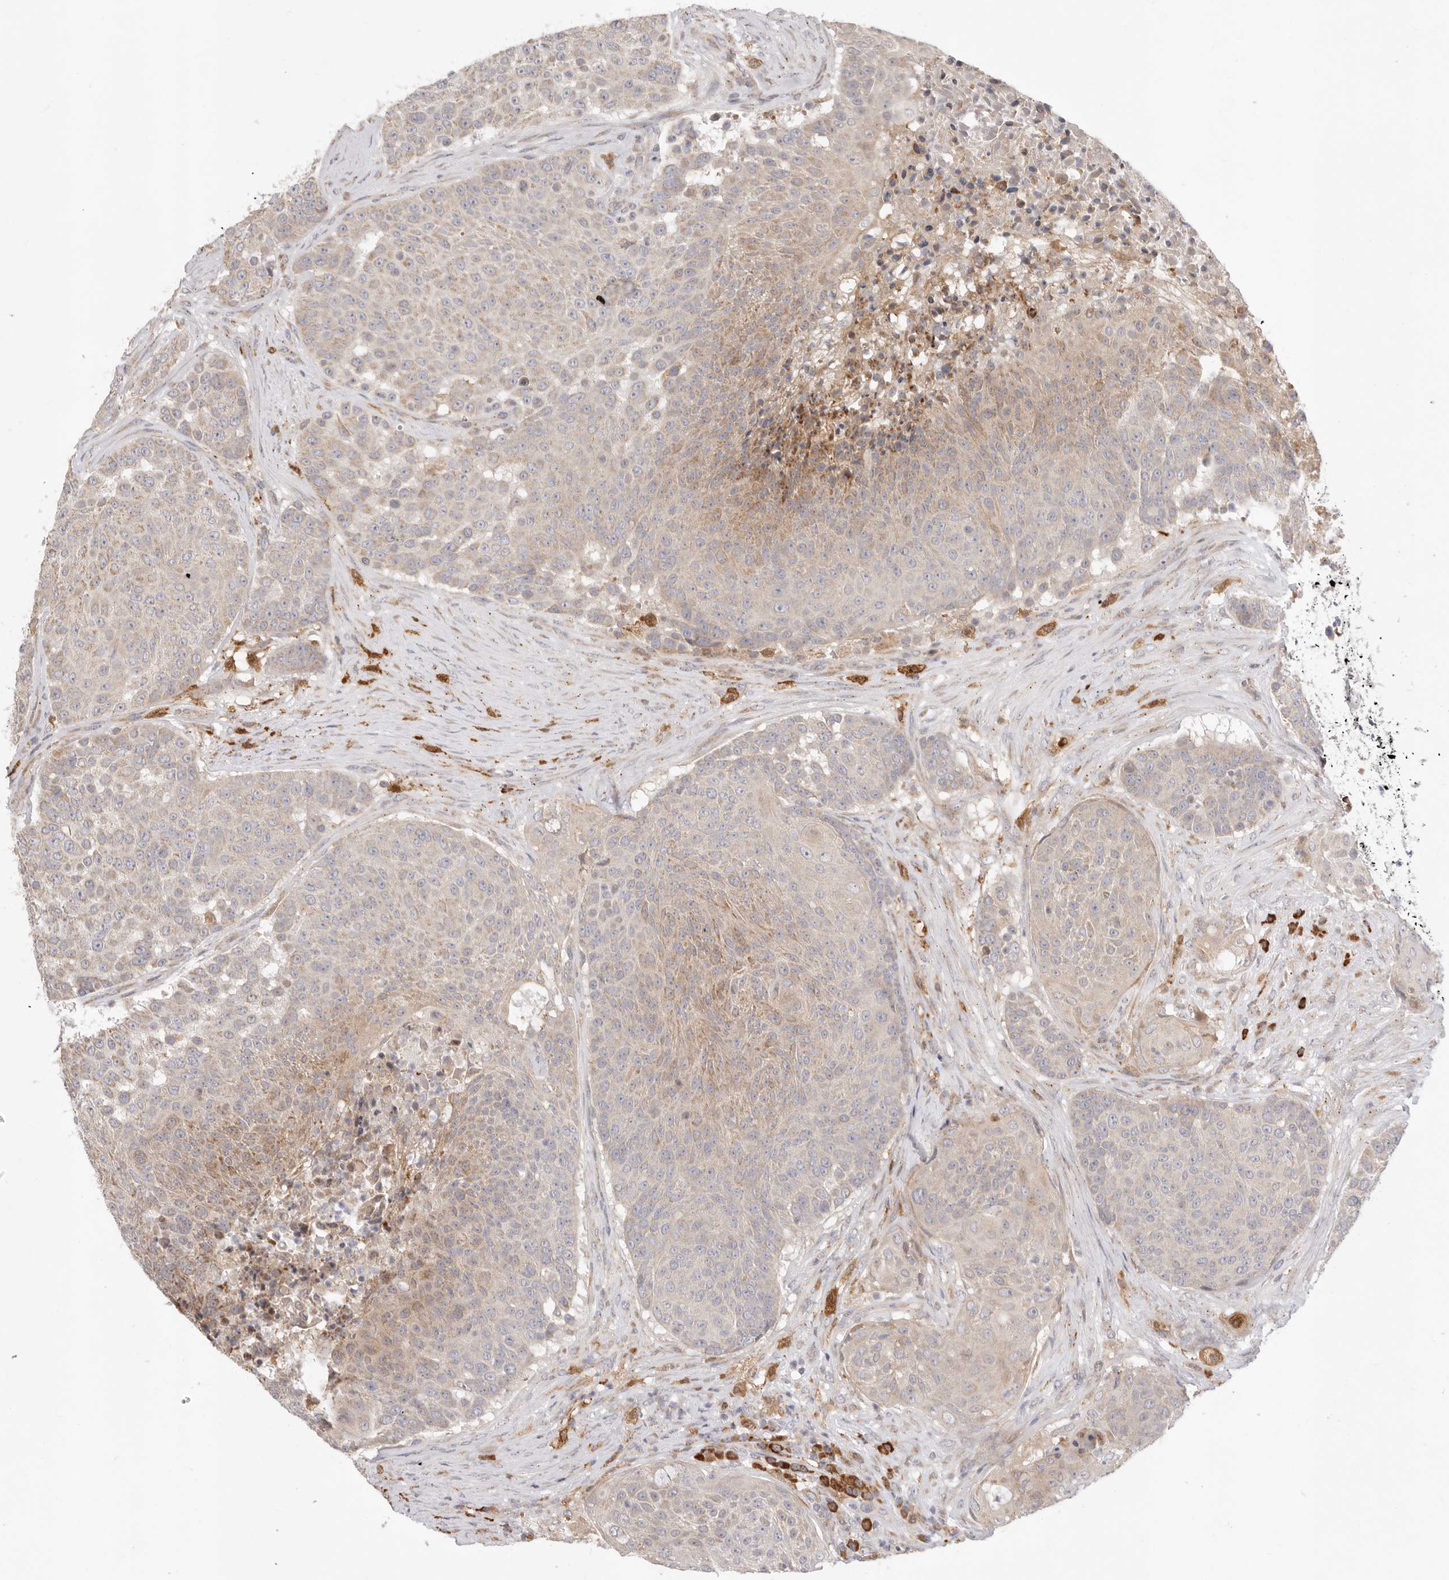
{"staining": {"intensity": "moderate", "quantity": "25%-75%", "location": "cytoplasmic/membranous"}, "tissue": "urothelial cancer", "cell_type": "Tumor cells", "image_type": "cancer", "snomed": [{"axis": "morphology", "description": "Urothelial carcinoma, High grade"}, {"axis": "topography", "description": "Urinary bladder"}], "caption": "A brown stain shows moderate cytoplasmic/membranous positivity of a protein in high-grade urothelial carcinoma tumor cells.", "gene": "USH1C", "patient": {"sex": "female", "age": 63}}